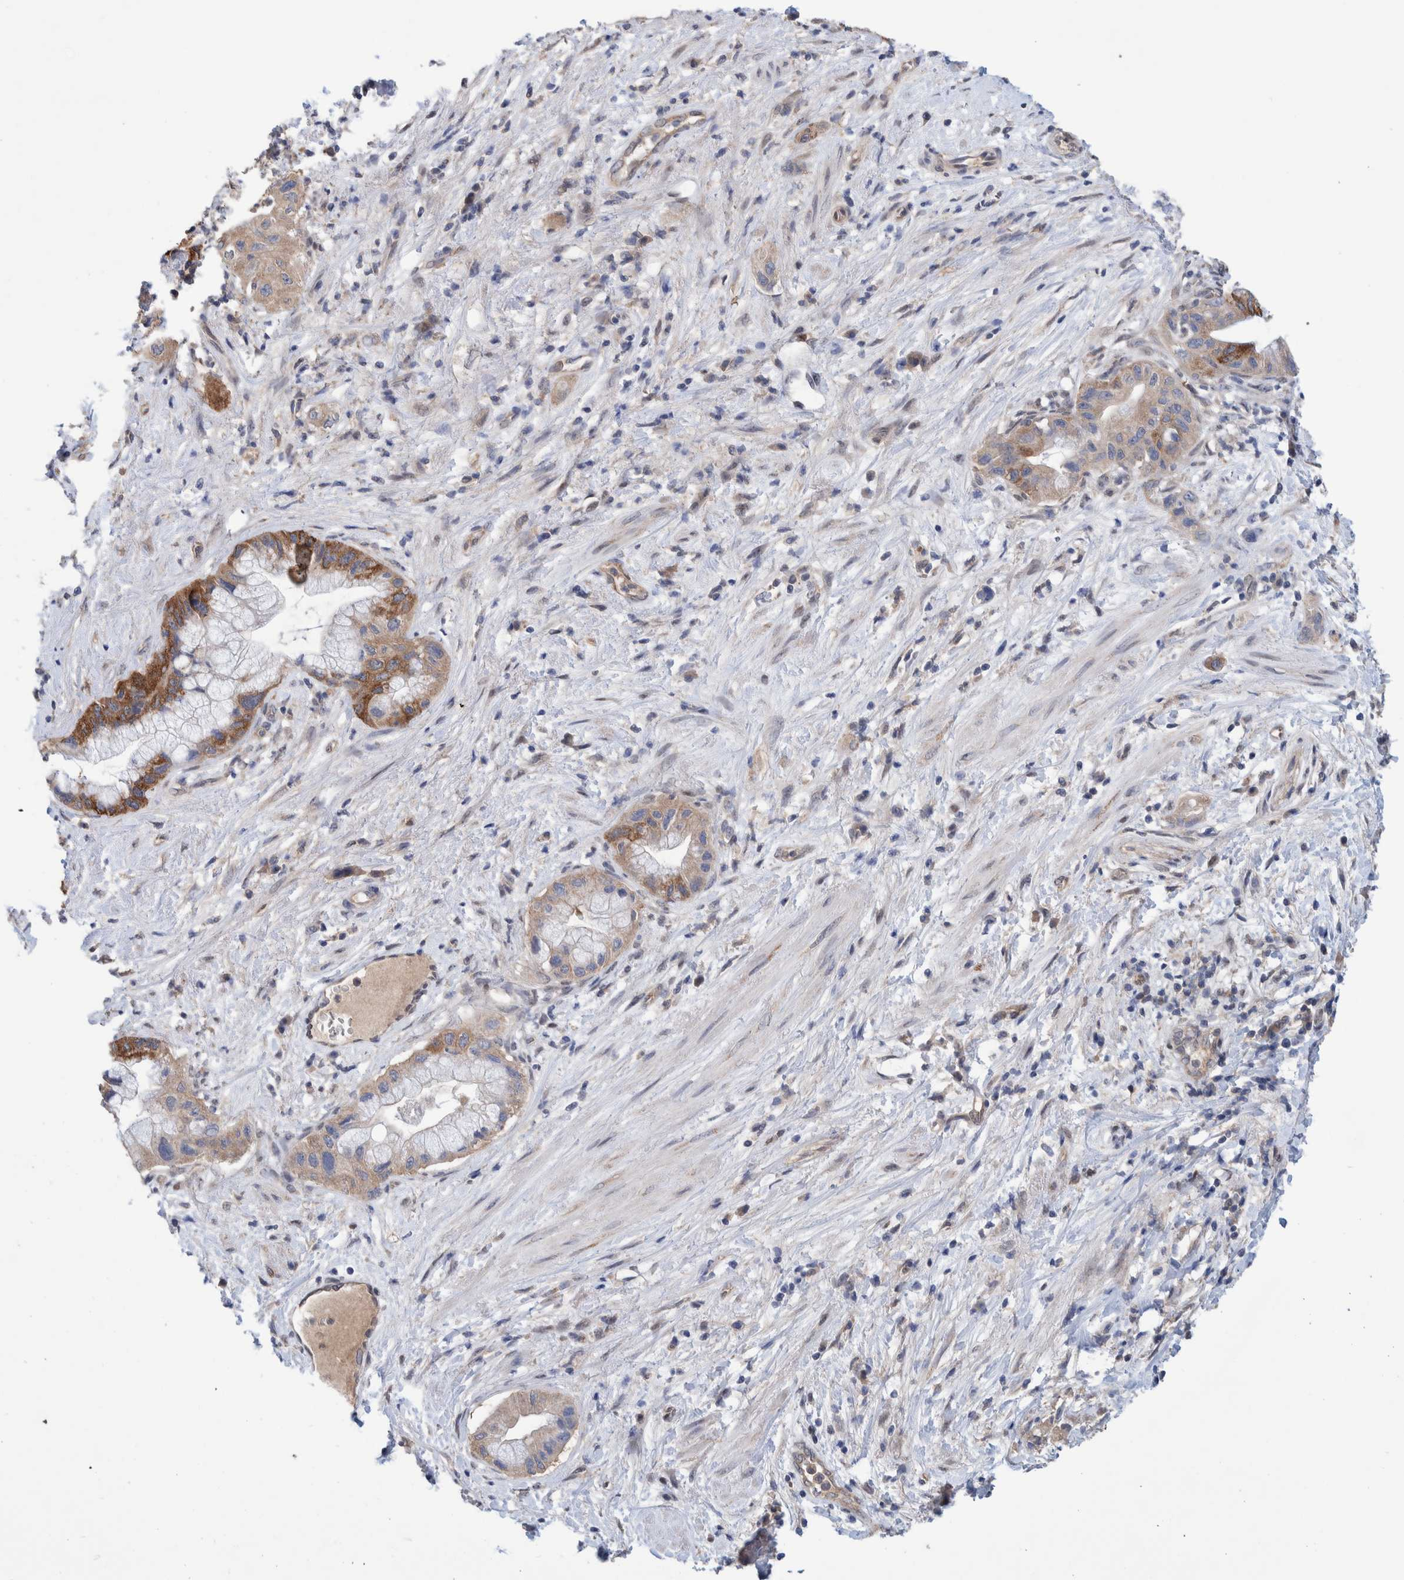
{"staining": {"intensity": "moderate", "quantity": ">75%", "location": "cytoplasmic/membranous"}, "tissue": "pancreatic cancer", "cell_type": "Tumor cells", "image_type": "cancer", "snomed": [{"axis": "morphology", "description": "Adenocarcinoma, NOS"}, {"axis": "topography", "description": "Pancreas"}], "caption": "Immunohistochemistry photomicrograph of human adenocarcinoma (pancreatic) stained for a protein (brown), which shows medium levels of moderate cytoplasmic/membranous staining in about >75% of tumor cells.", "gene": "PFAS", "patient": {"sex": "female", "age": 73}}